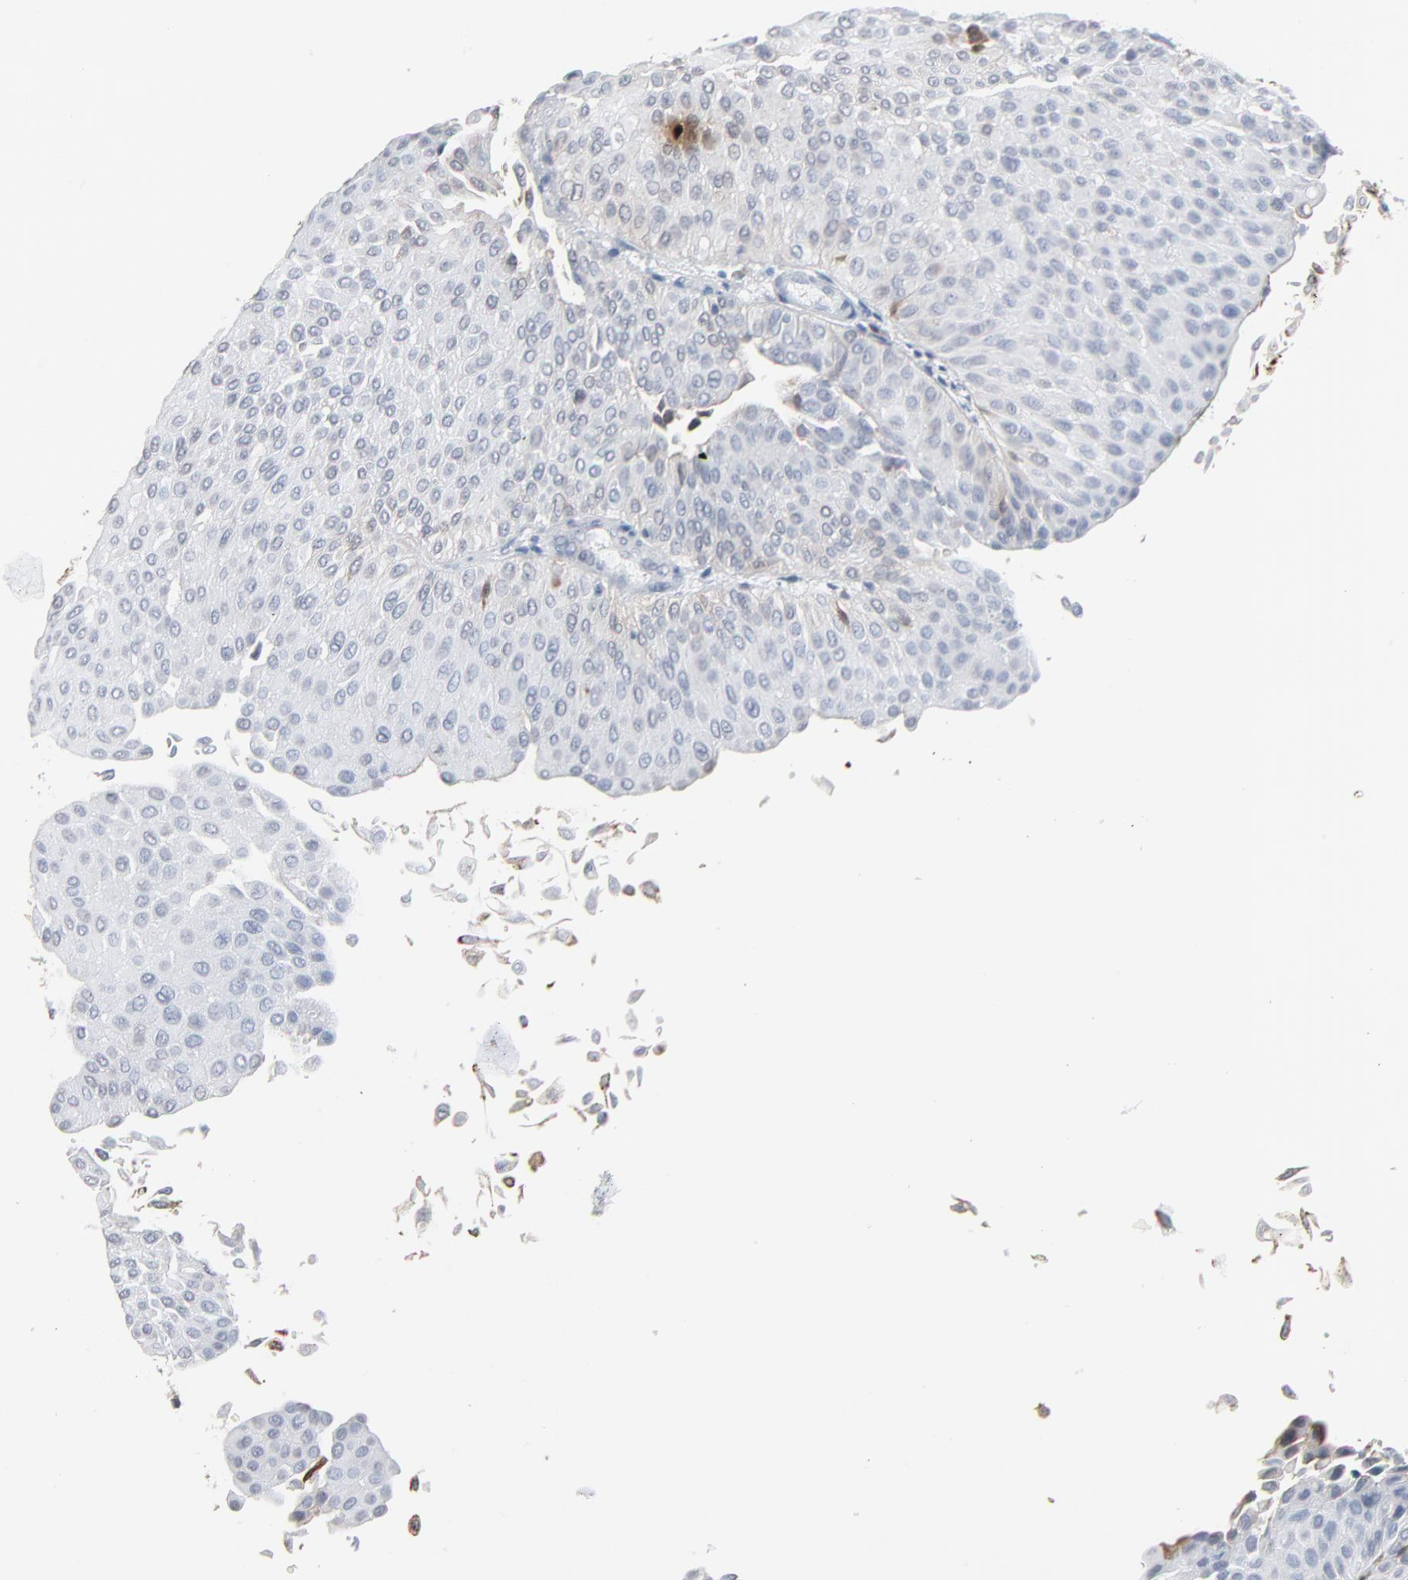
{"staining": {"intensity": "negative", "quantity": "none", "location": "none"}, "tissue": "urothelial cancer", "cell_type": "Tumor cells", "image_type": "cancer", "snomed": [{"axis": "morphology", "description": "Urothelial carcinoma, Low grade"}, {"axis": "topography", "description": "Urinary bladder"}], "caption": "Immunohistochemical staining of urothelial cancer exhibits no significant staining in tumor cells.", "gene": "PHGDH", "patient": {"sex": "male", "age": 64}}